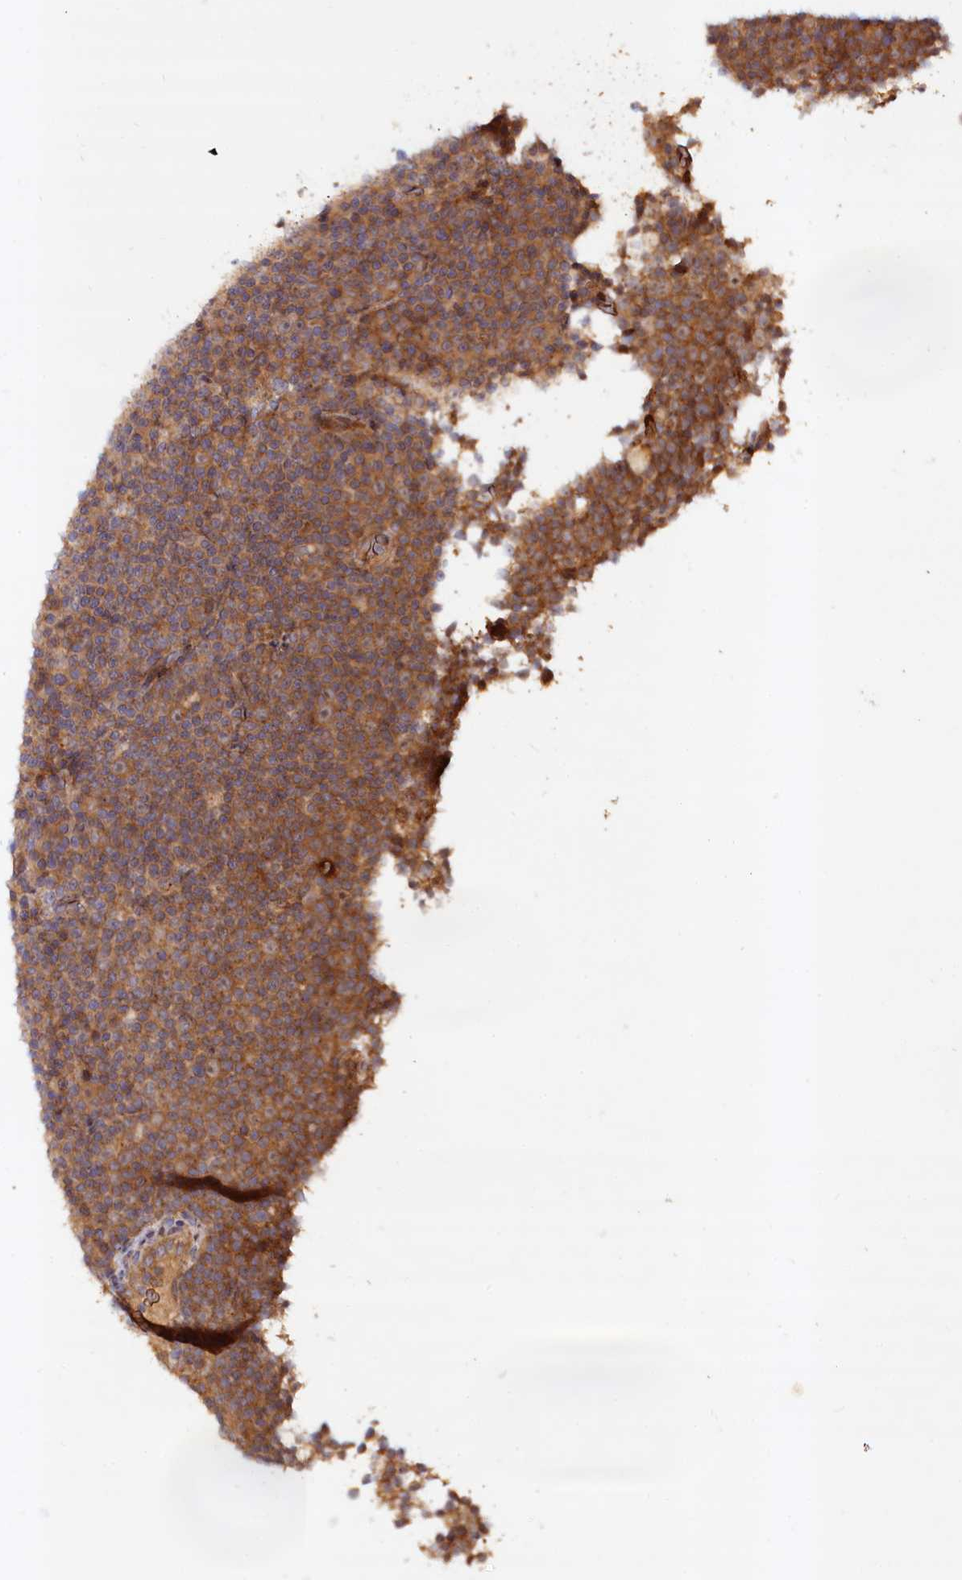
{"staining": {"intensity": "moderate", "quantity": ">75%", "location": "cytoplasmic/membranous"}, "tissue": "lymphoma", "cell_type": "Tumor cells", "image_type": "cancer", "snomed": [{"axis": "morphology", "description": "Malignant lymphoma, non-Hodgkin's type, Low grade"}, {"axis": "topography", "description": "Lymph node"}], "caption": "Brown immunohistochemical staining in human low-grade malignant lymphoma, non-Hodgkin's type exhibits moderate cytoplasmic/membranous positivity in about >75% of tumor cells. (IHC, brightfield microscopy, high magnification).", "gene": "NEDD1", "patient": {"sex": "female", "age": 67}}